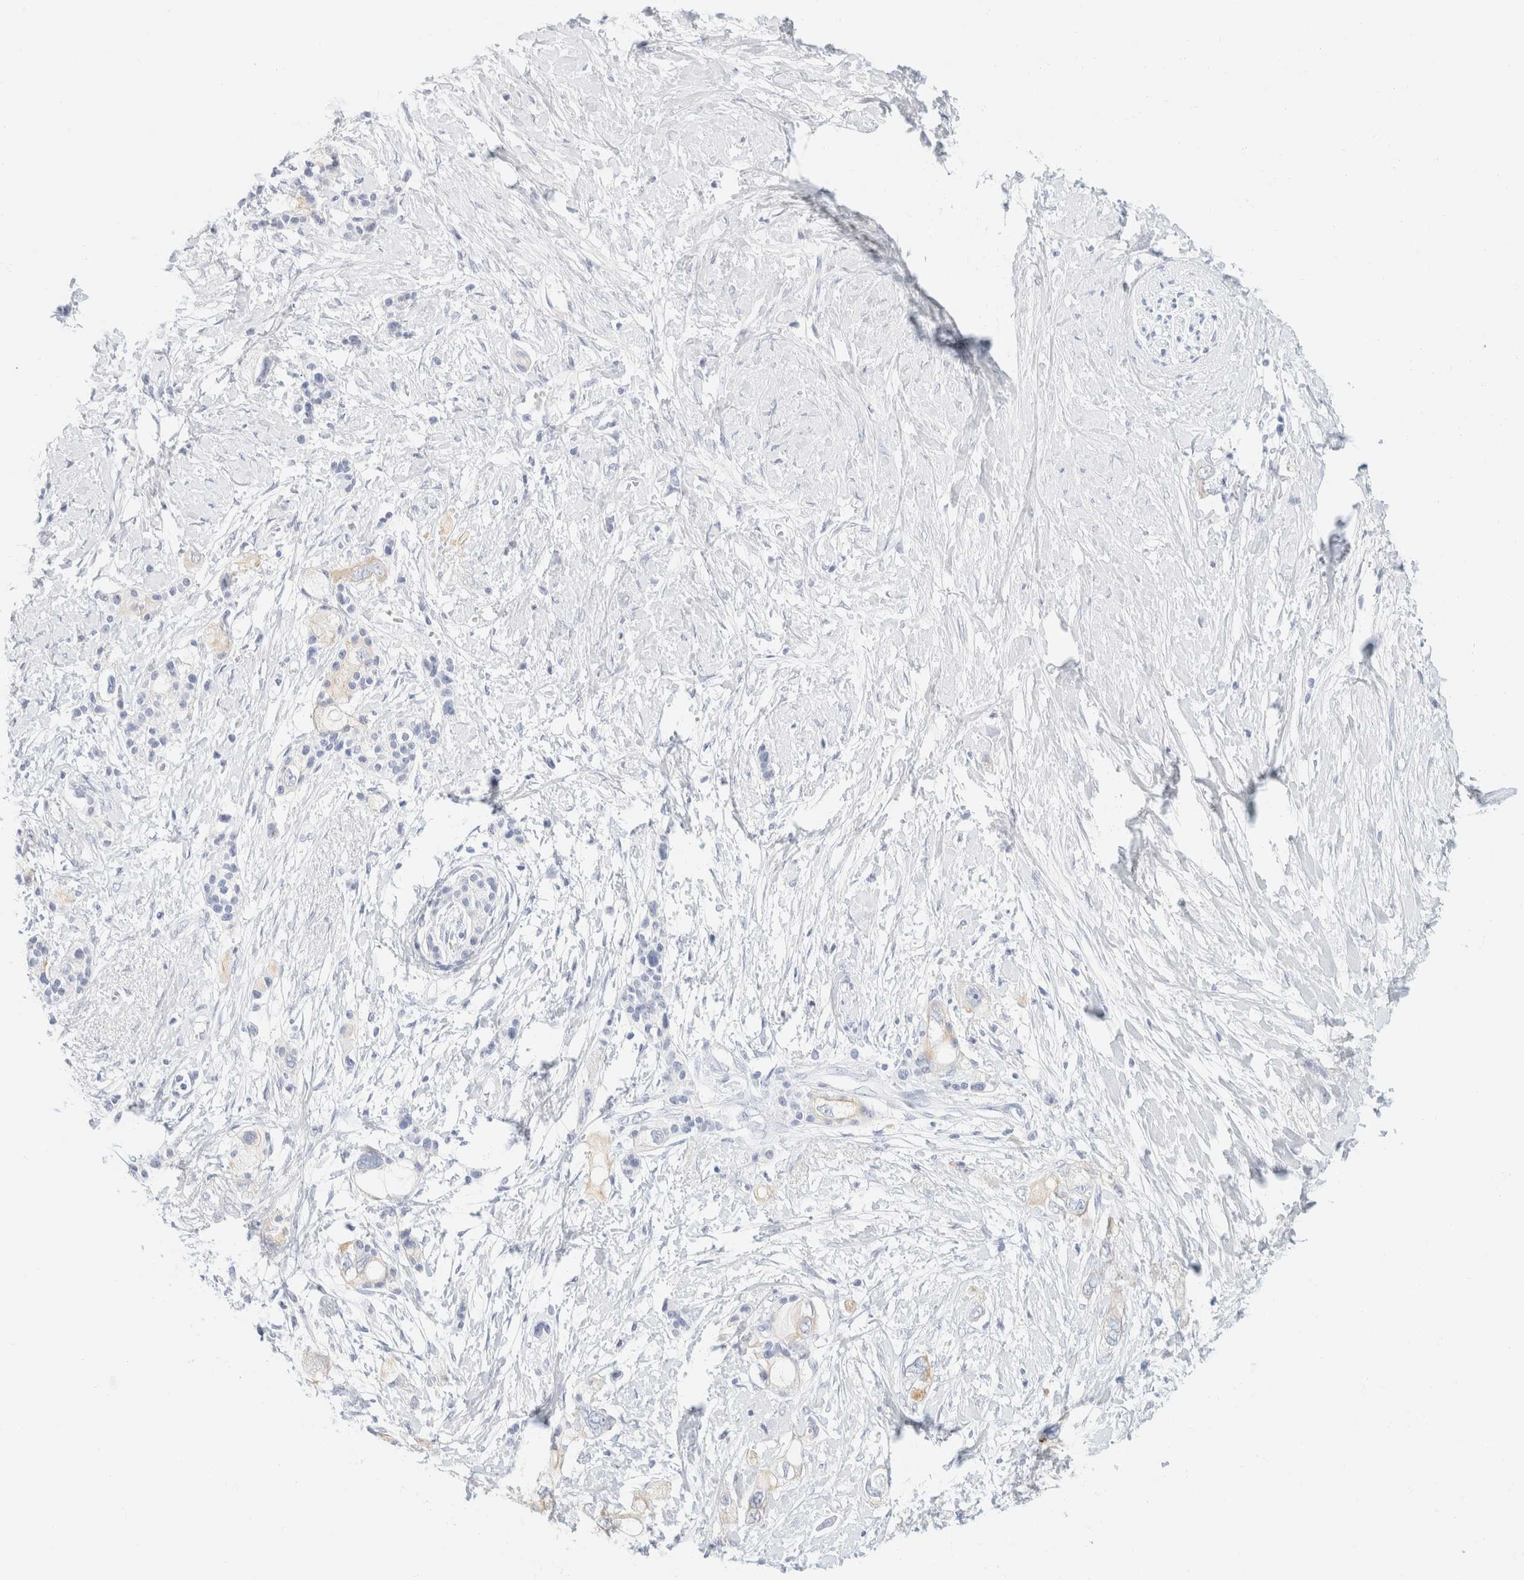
{"staining": {"intensity": "negative", "quantity": "none", "location": "none"}, "tissue": "pancreatic cancer", "cell_type": "Tumor cells", "image_type": "cancer", "snomed": [{"axis": "morphology", "description": "Adenocarcinoma, NOS"}, {"axis": "topography", "description": "Pancreas"}], "caption": "Tumor cells show no significant protein positivity in pancreatic cancer.", "gene": "KRT20", "patient": {"sex": "female", "age": 56}}